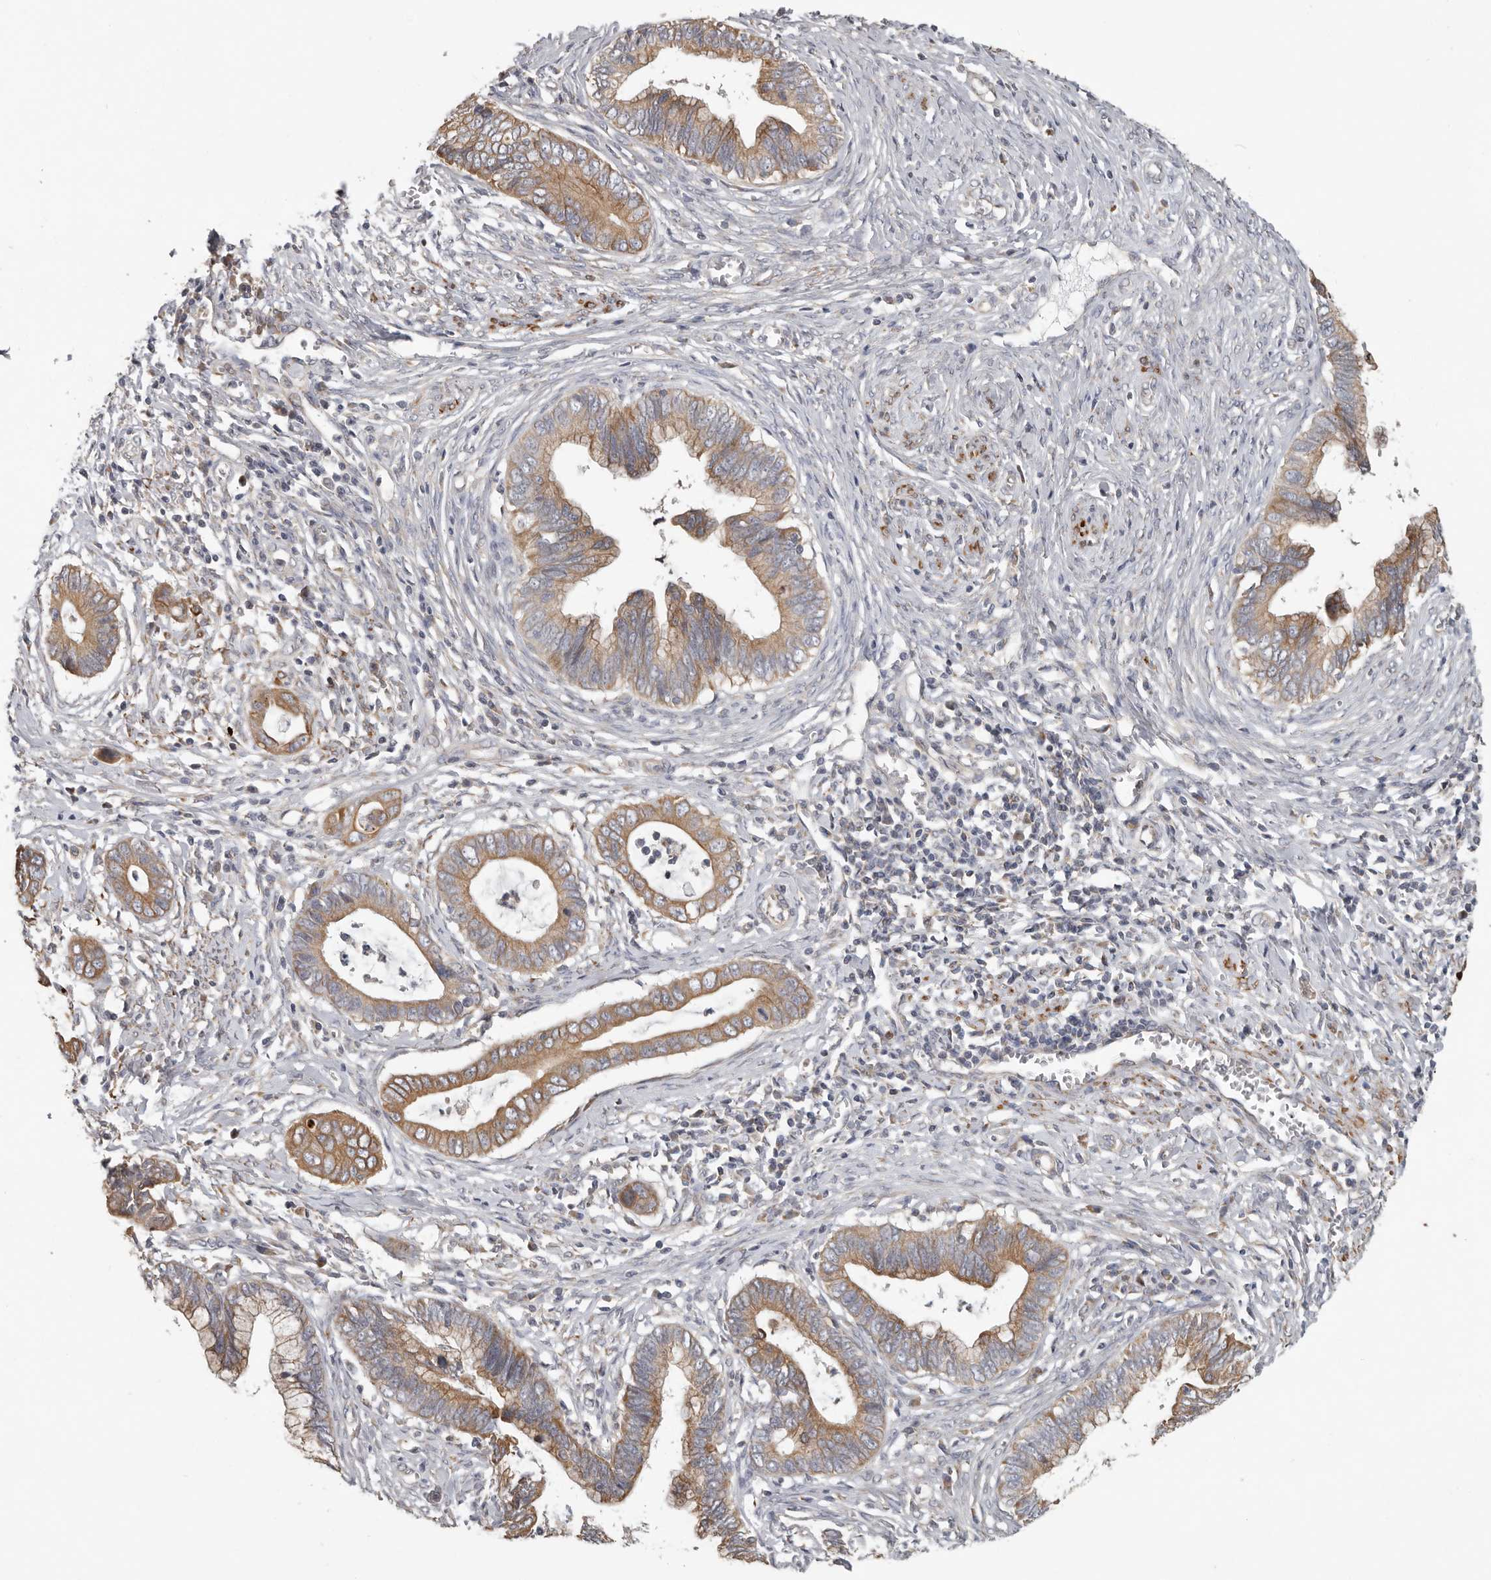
{"staining": {"intensity": "moderate", "quantity": ">75%", "location": "cytoplasmic/membranous"}, "tissue": "cervical cancer", "cell_type": "Tumor cells", "image_type": "cancer", "snomed": [{"axis": "morphology", "description": "Adenocarcinoma, NOS"}, {"axis": "topography", "description": "Cervix"}], "caption": "Cervical adenocarcinoma stained with a brown dye reveals moderate cytoplasmic/membranous positive staining in about >75% of tumor cells.", "gene": "UNK", "patient": {"sex": "female", "age": 44}}